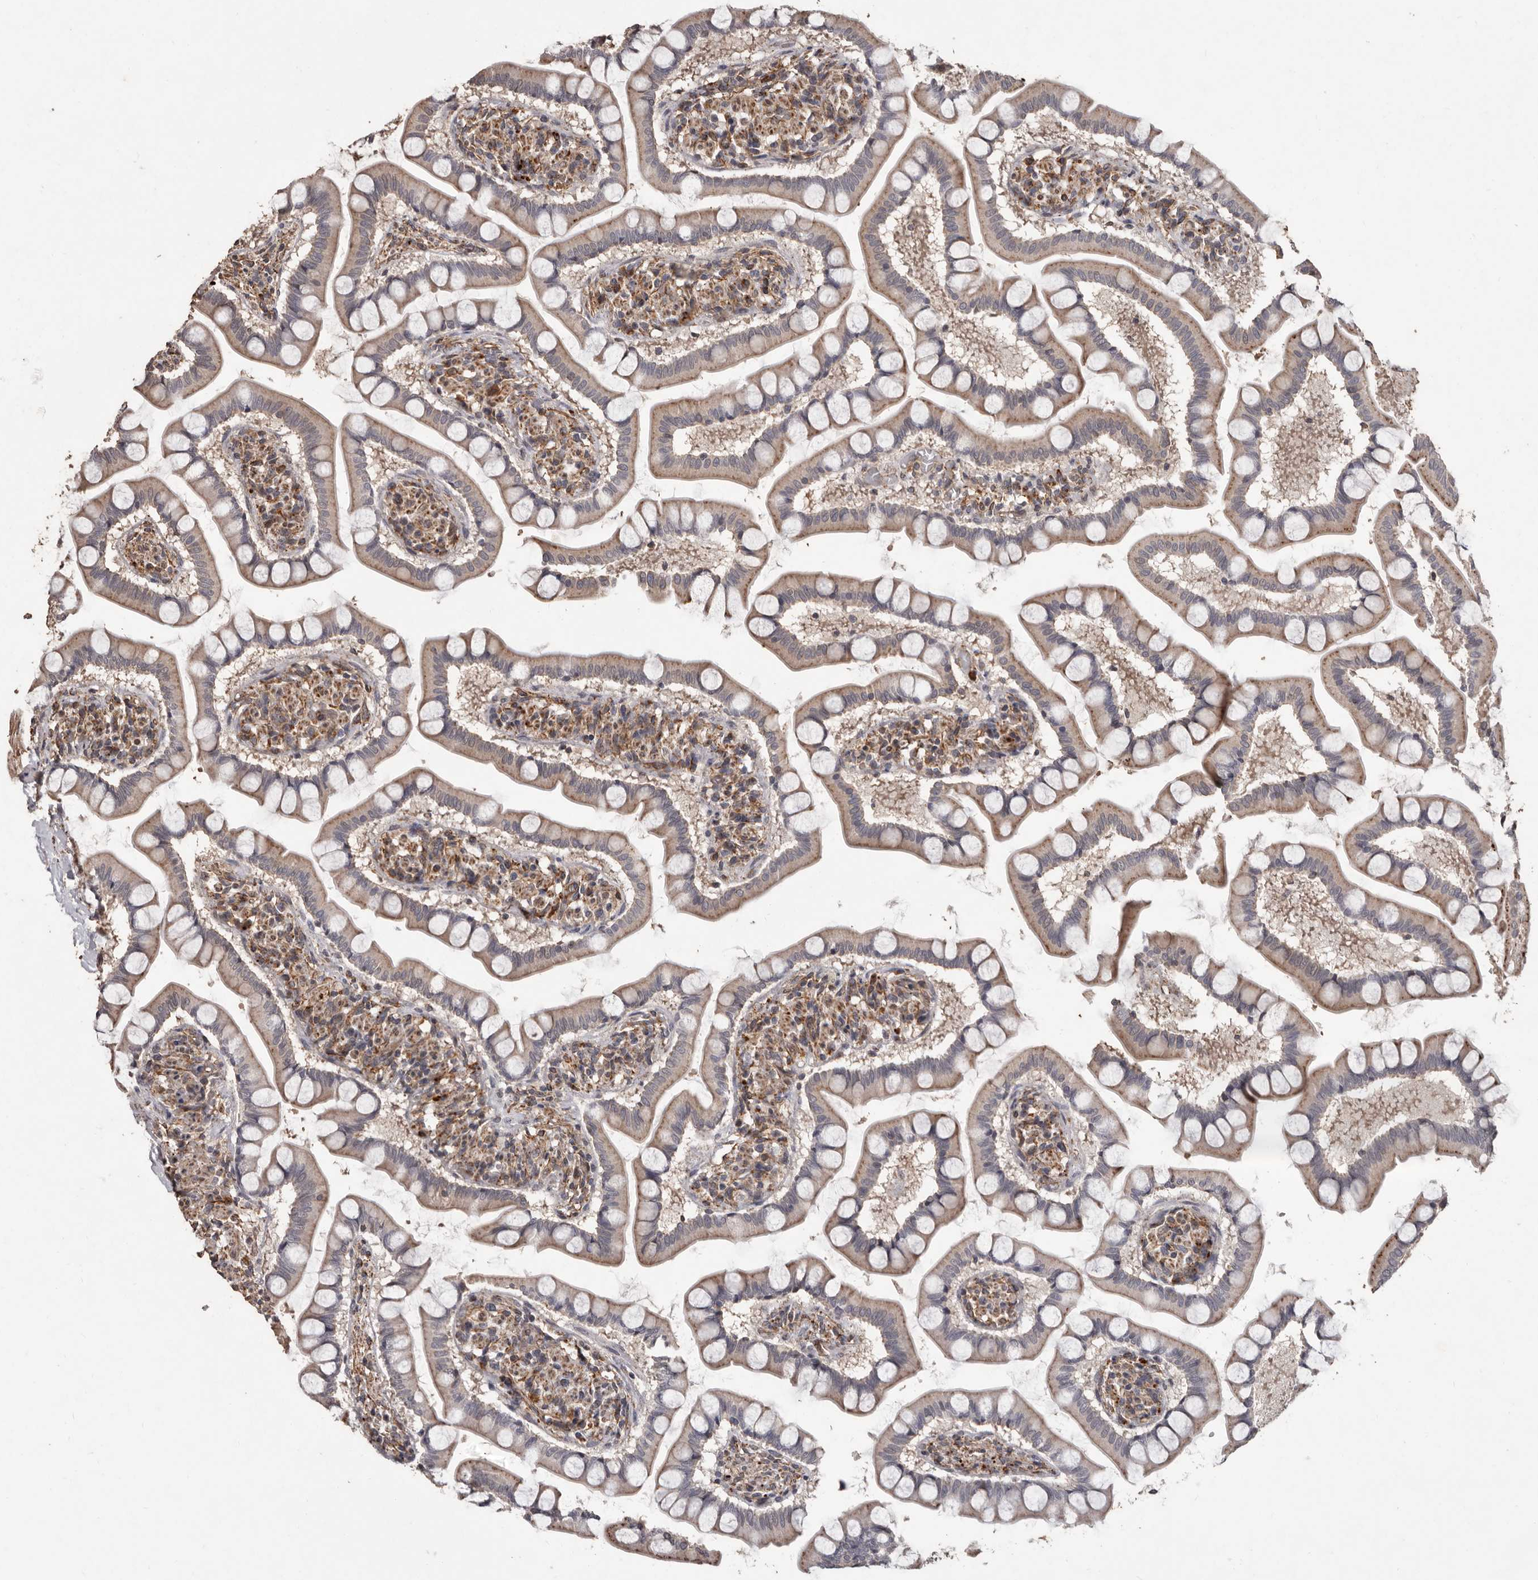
{"staining": {"intensity": "moderate", "quantity": "25%-75%", "location": "cytoplasmic/membranous"}, "tissue": "small intestine", "cell_type": "Glandular cells", "image_type": "normal", "snomed": [{"axis": "morphology", "description": "Normal tissue, NOS"}, {"axis": "topography", "description": "Small intestine"}], "caption": "Immunohistochemical staining of unremarkable small intestine displays medium levels of moderate cytoplasmic/membranous positivity in approximately 25%-75% of glandular cells. (DAB IHC, brown staining for protein, blue staining for nuclei).", "gene": "BRAT1", "patient": {"sex": "male", "age": 41}}